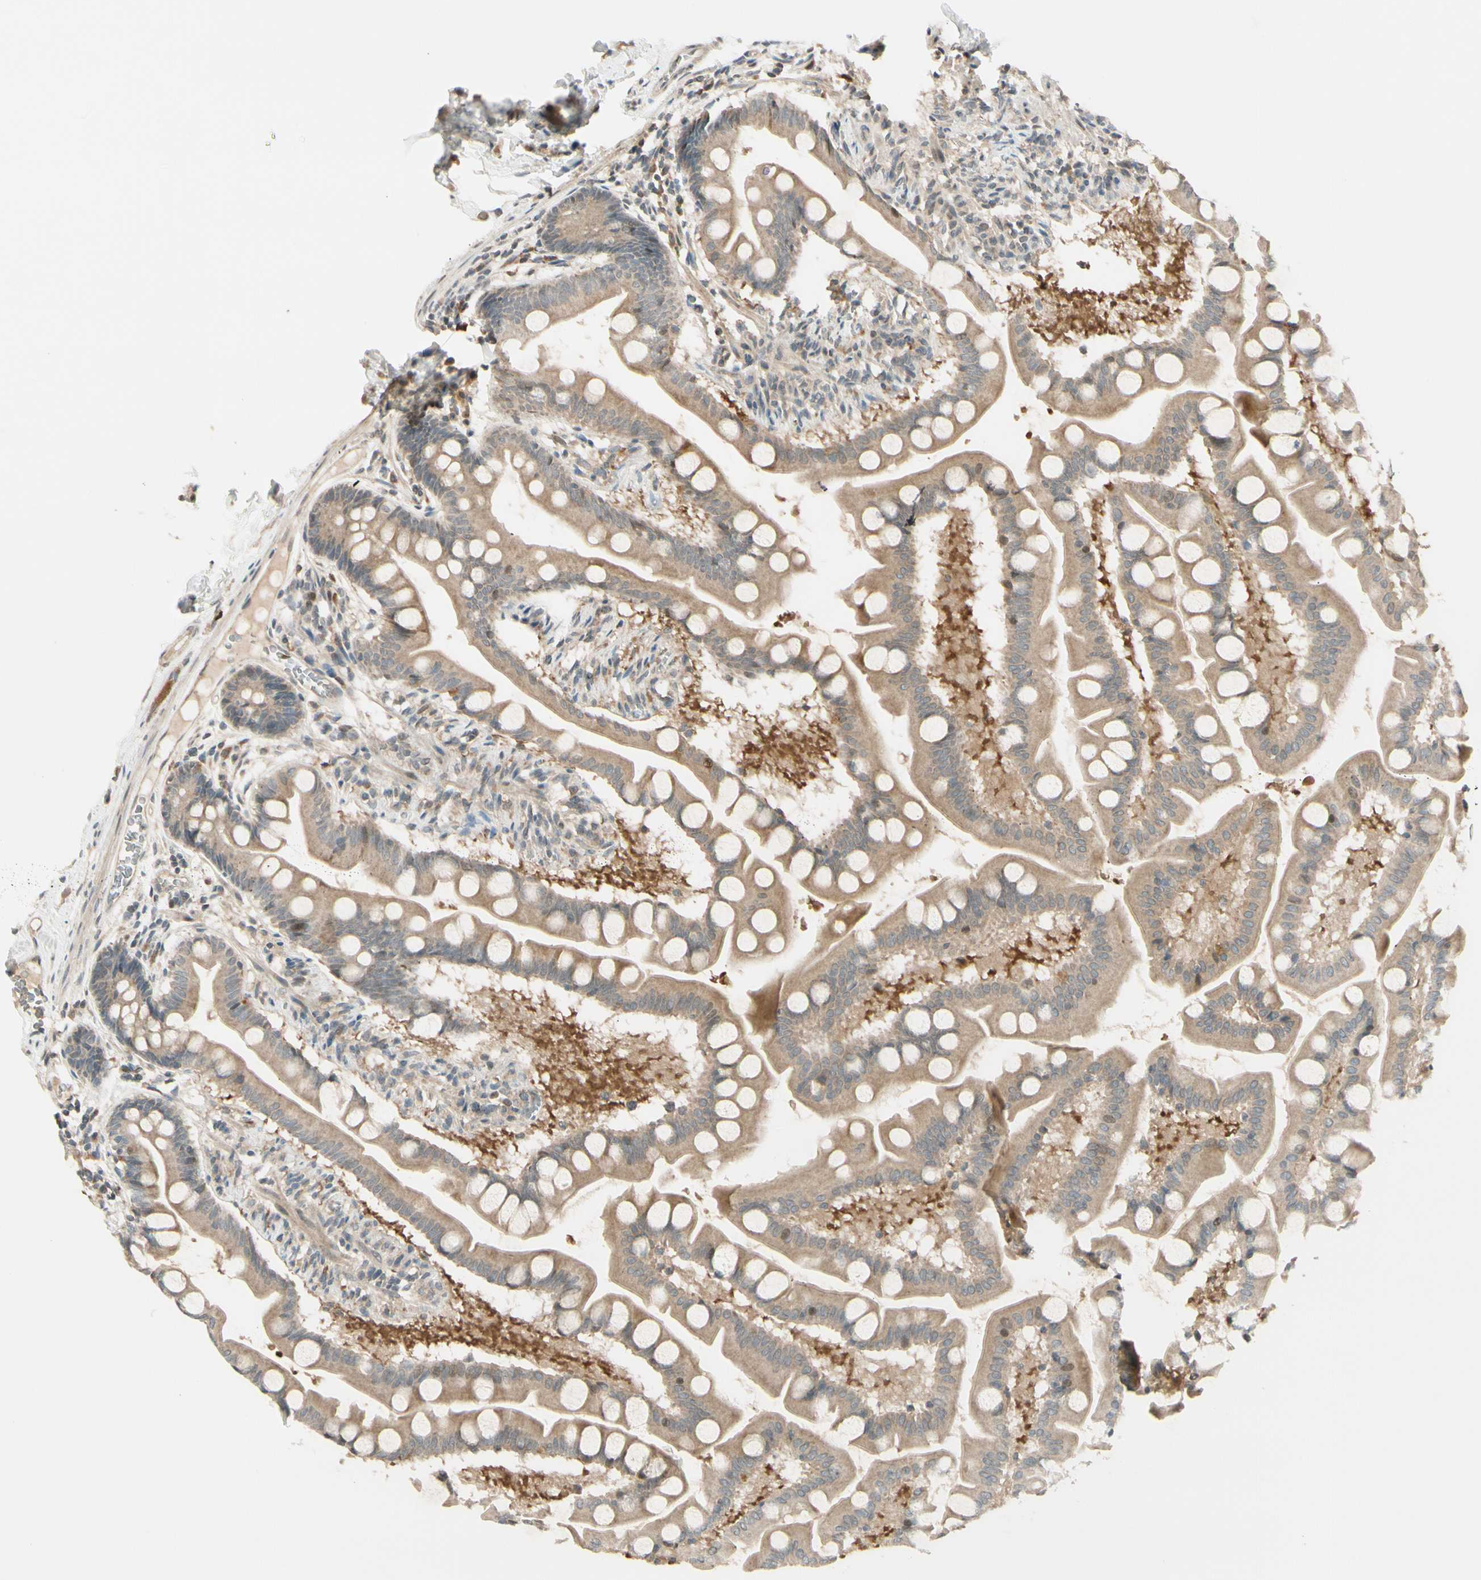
{"staining": {"intensity": "weak", "quantity": ">75%", "location": "cytoplasmic/membranous"}, "tissue": "small intestine", "cell_type": "Glandular cells", "image_type": "normal", "snomed": [{"axis": "morphology", "description": "Normal tissue, NOS"}, {"axis": "topography", "description": "Small intestine"}], "caption": "Immunohistochemistry photomicrograph of benign small intestine: human small intestine stained using immunohistochemistry (IHC) demonstrates low levels of weak protein expression localized specifically in the cytoplasmic/membranous of glandular cells, appearing as a cytoplasmic/membranous brown color.", "gene": "FGF10", "patient": {"sex": "male", "age": 41}}